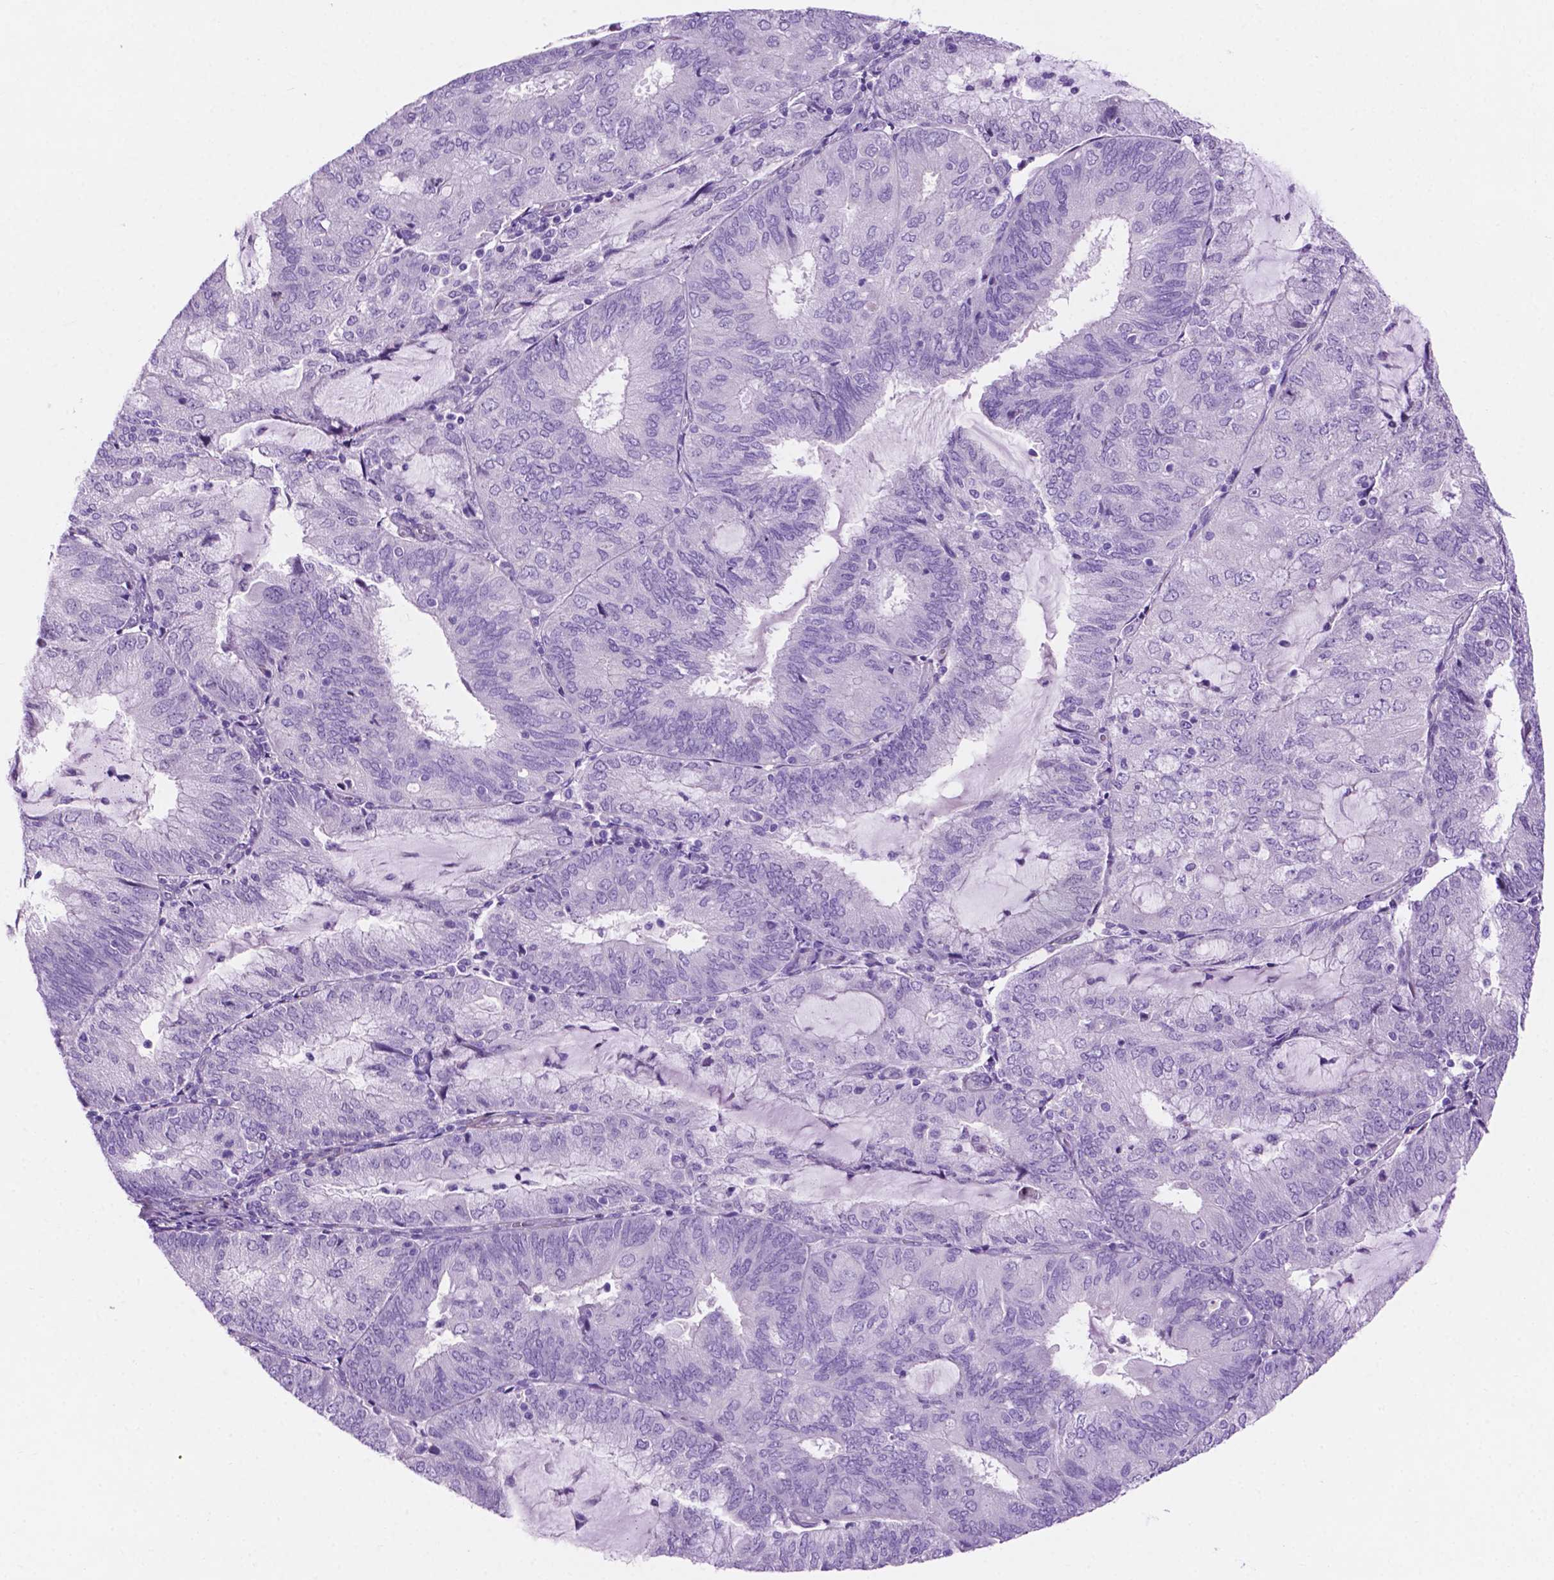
{"staining": {"intensity": "negative", "quantity": "none", "location": "none"}, "tissue": "endometrial cancer", "cell_type": "Tumor cells", "image_type": "cancer", "snomed": [{"axis": "morphology", "description": "Adenocarcinoma, NOS"}, {"axis": "topography", "description": "Endometrium"}], "caption": "The photomicrograph shows no staining of tumor cells in endometrial cancer. (DAB immunohistochemistry (IHC), high magnification).", "gene": "ASPG", "patient": {"sex": "female", "age": 81}}